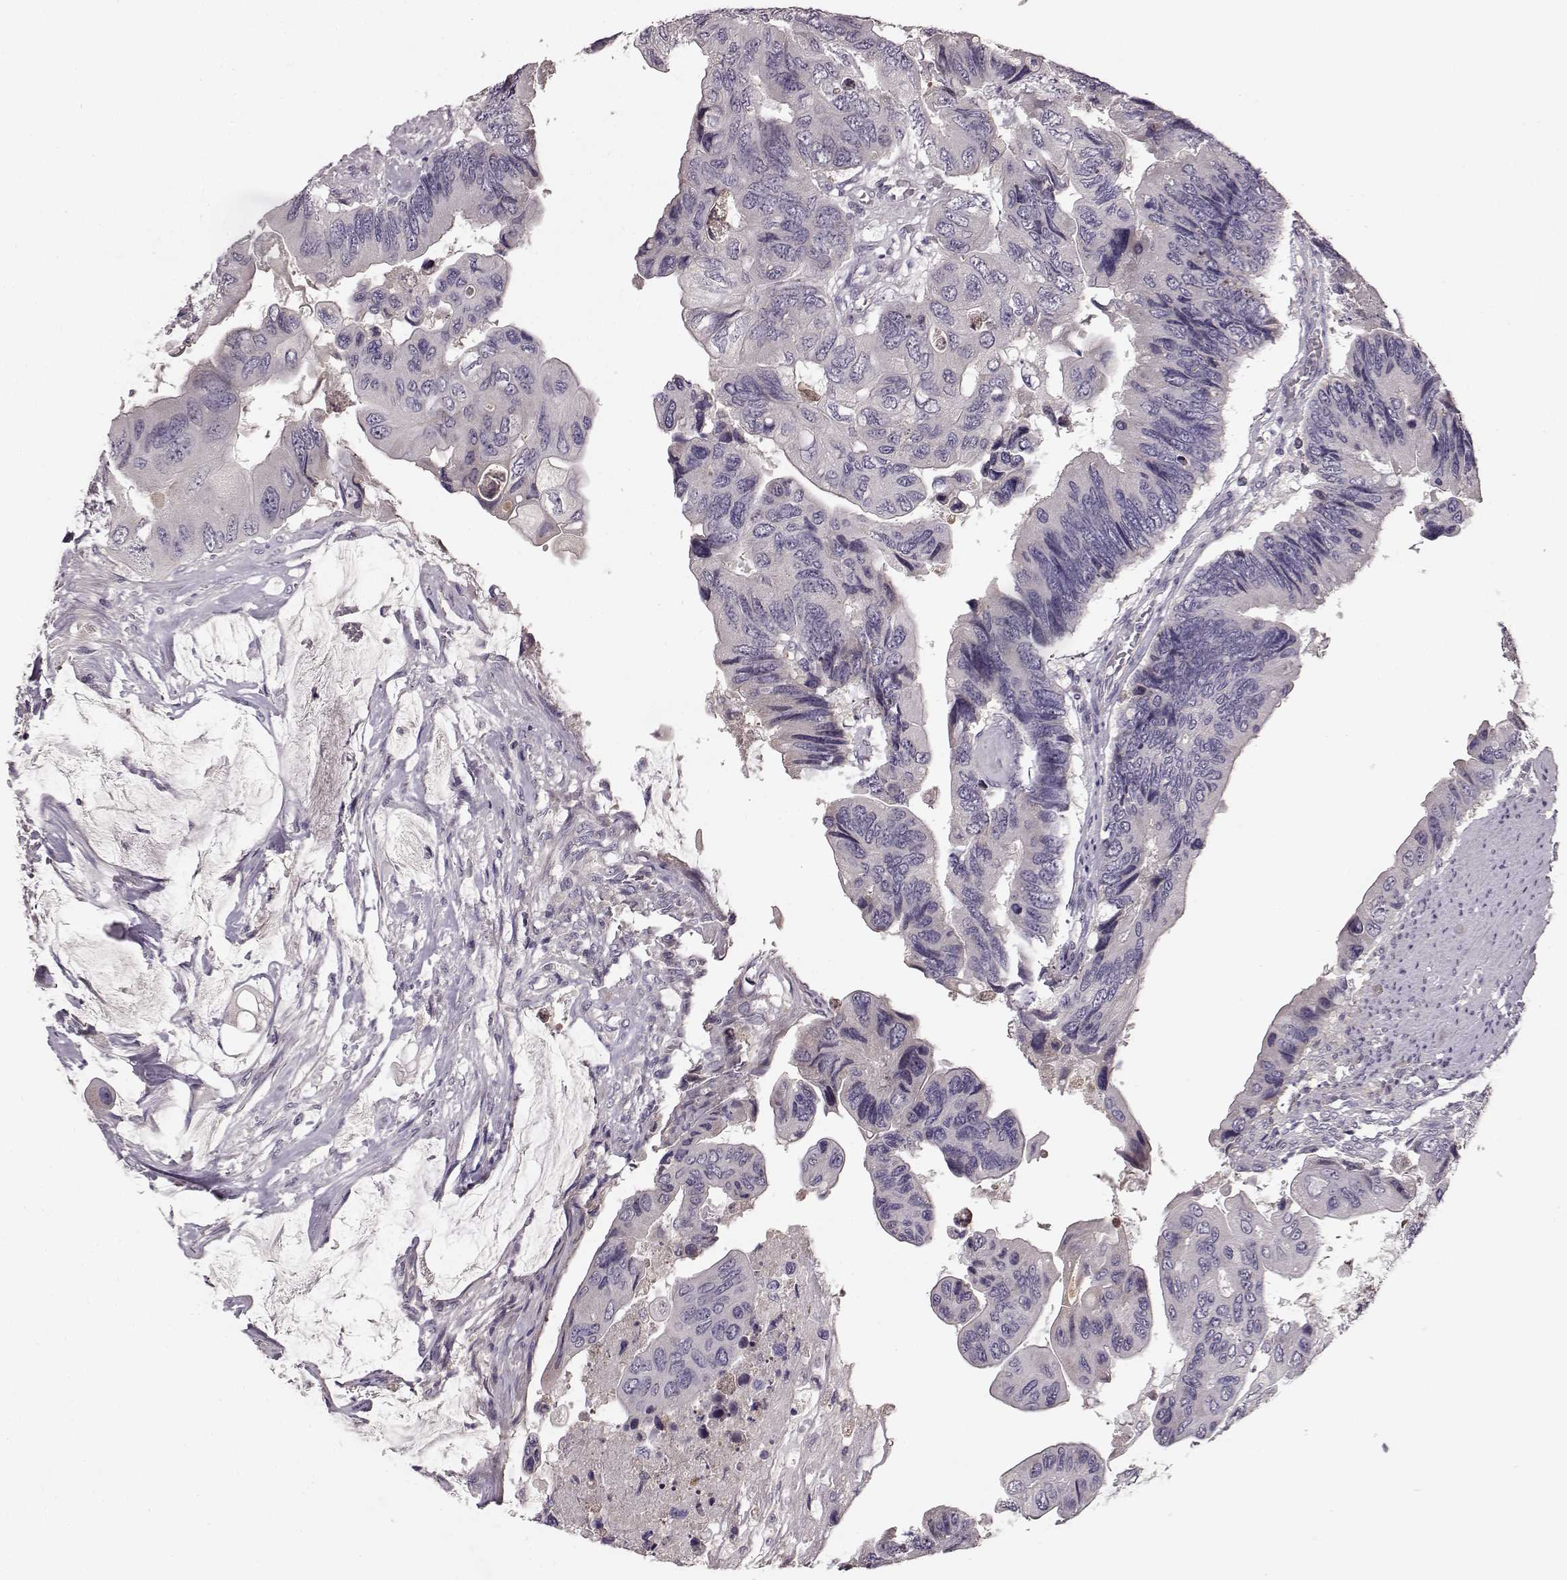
{"staining": {"intensity": "negative", "quantity": "none", "location": "none"}, "tissue": "colorectal cancer", "cell_type": "Tumor cells", "image_type": "cancer", "snomed": [{"axis": "morphology", "description": "Adenocarcinoma, NOS"}, {"axis": "topography", "description": "Rectum"}], "caption": "Tumor cells show no significant protein expression in colorectal cancer (adenocarcinoma).", "gene": "YJEFN3", "patient": {"sex": "male", "age": 63}}